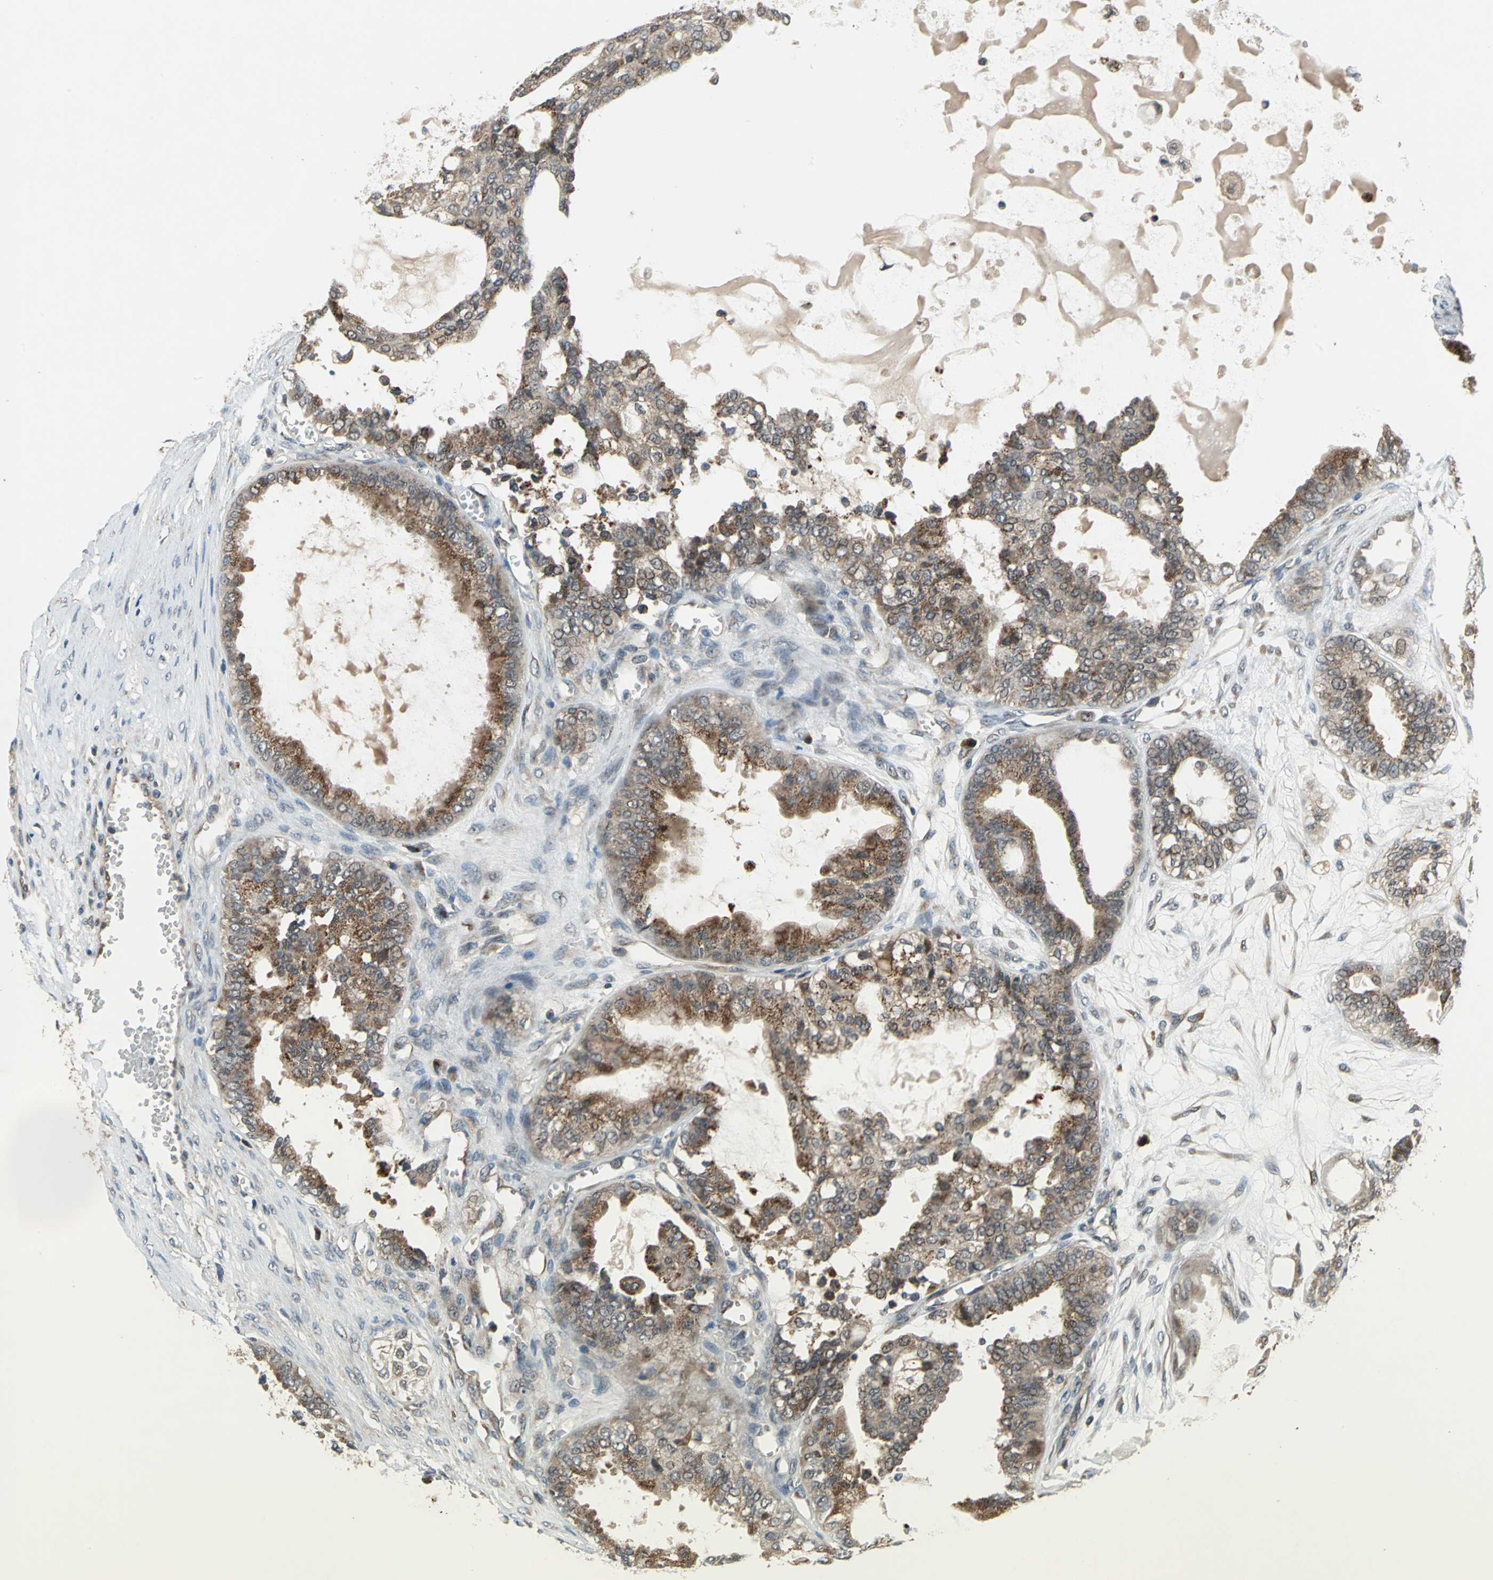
{"staining": {"intensity": "moderate", "quantity": ">75%", "location": "cytoplasmic/membranous"}, "tissue": "ovarian cancer", "cell_type": "Tumor cells", "image_type": "cancer", "snomed": [{"axis": "morphology", "description": "Carcinoma, NOS"}, {"axis": "morphology", "description": "Carcinoma, endometroid"}, {"axis": "topography", "description": "Ovary"}], "caption": "High-power microscopy captured an IHC histopathology image of ovarian cancer, revealing moderate cytoplasmic/membranous expression in about >75% of tumor cells.", "gene": "NFKBIE", "patient": {"sex": "female", "age": 50}}